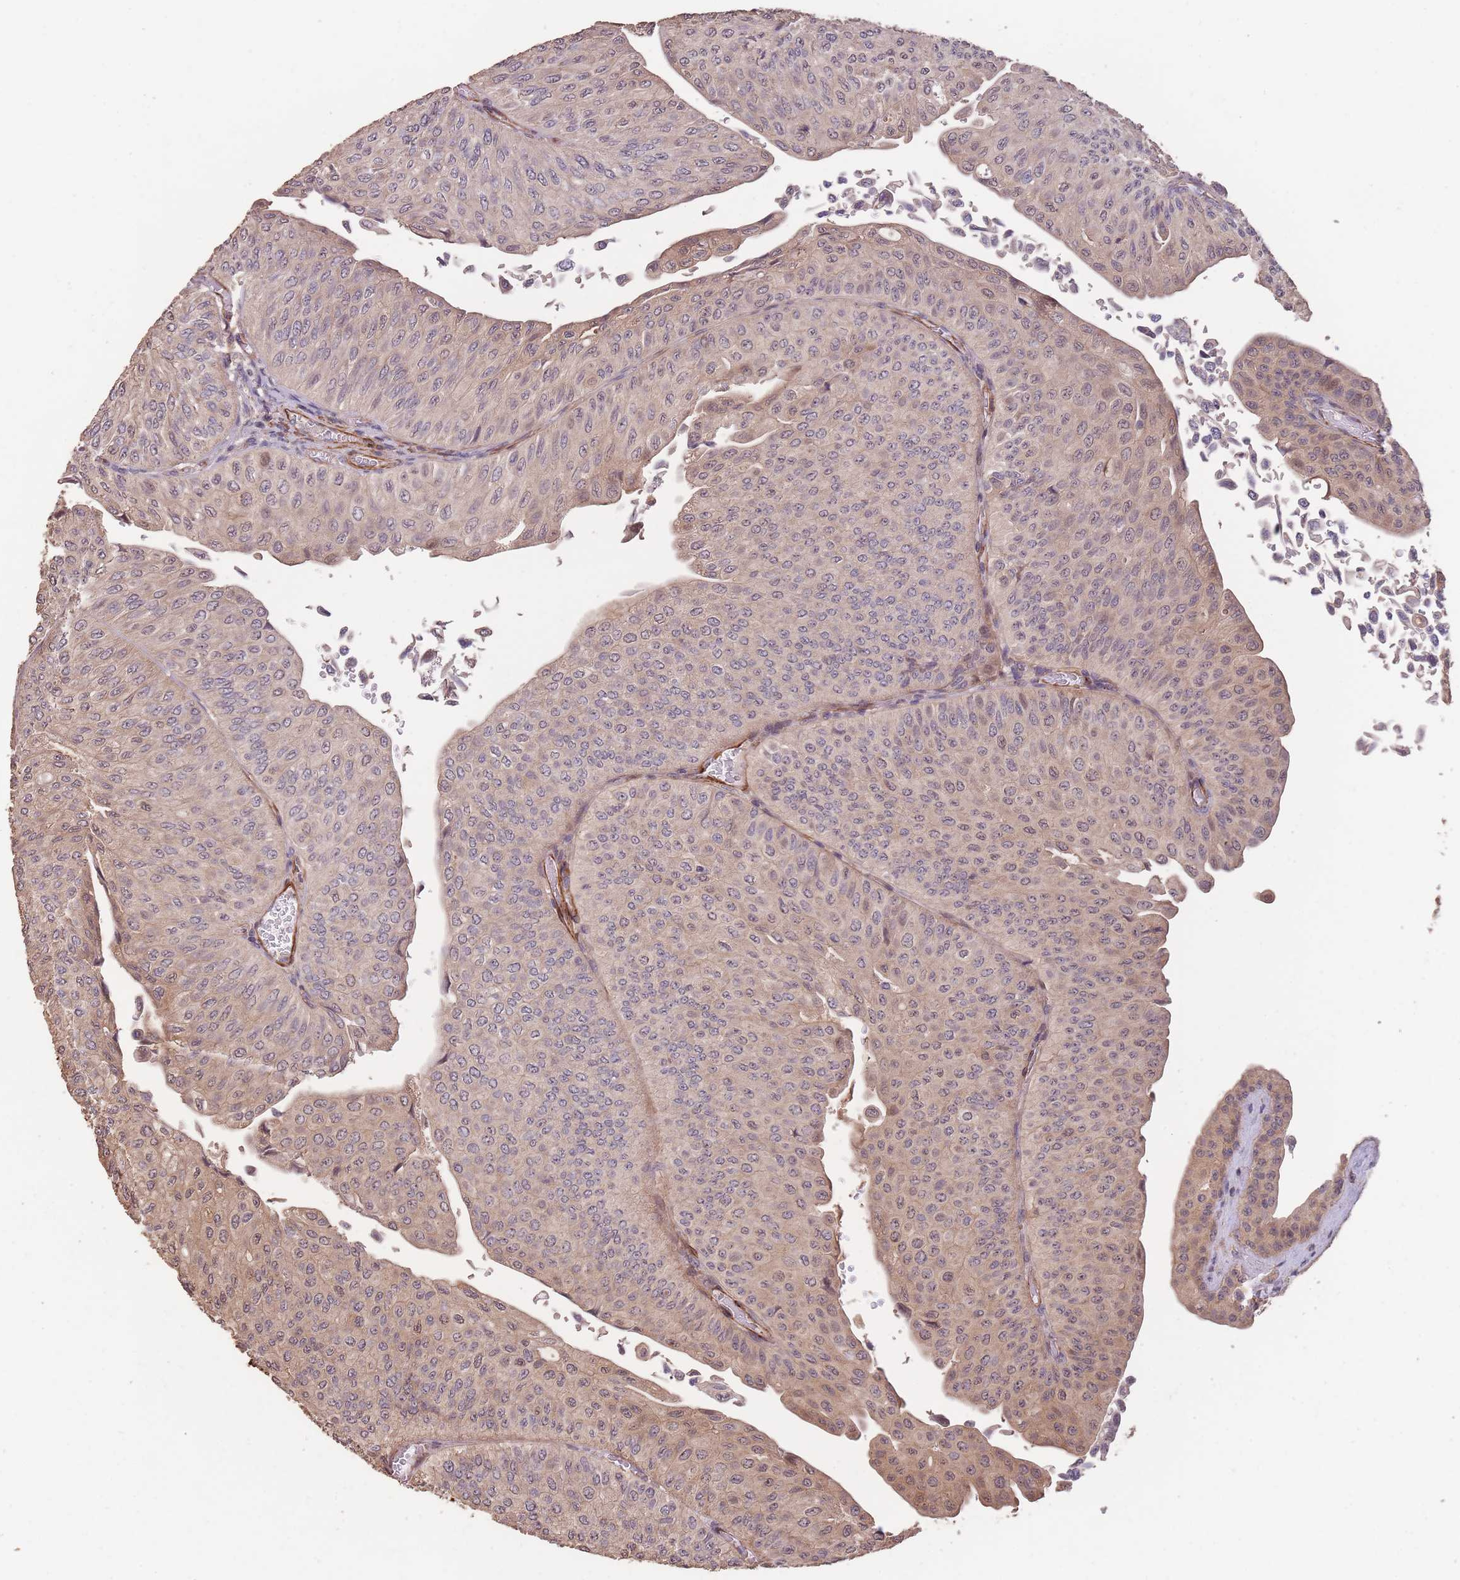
{"staining": {"intensity": "weak", "quantity": "25%-75%", "location": "cytoplasmic/membranous,nuclear"}, "tissue": "urothelial cancer", "cell_type": "Tumor cells", "image_type": "cancer", "snomed": [{"axis": "morphology", "description": "Urothelial carcinoma, NOS"}, {"axis": "topography", "description": "Urinary bladder"}], "caption": "Human transitional cell carcinoma stained with a protein marker exhibits weak staining in tumor cells.", "gene": "NLRC4", "patient": {"sex": "male", "age": 59}}